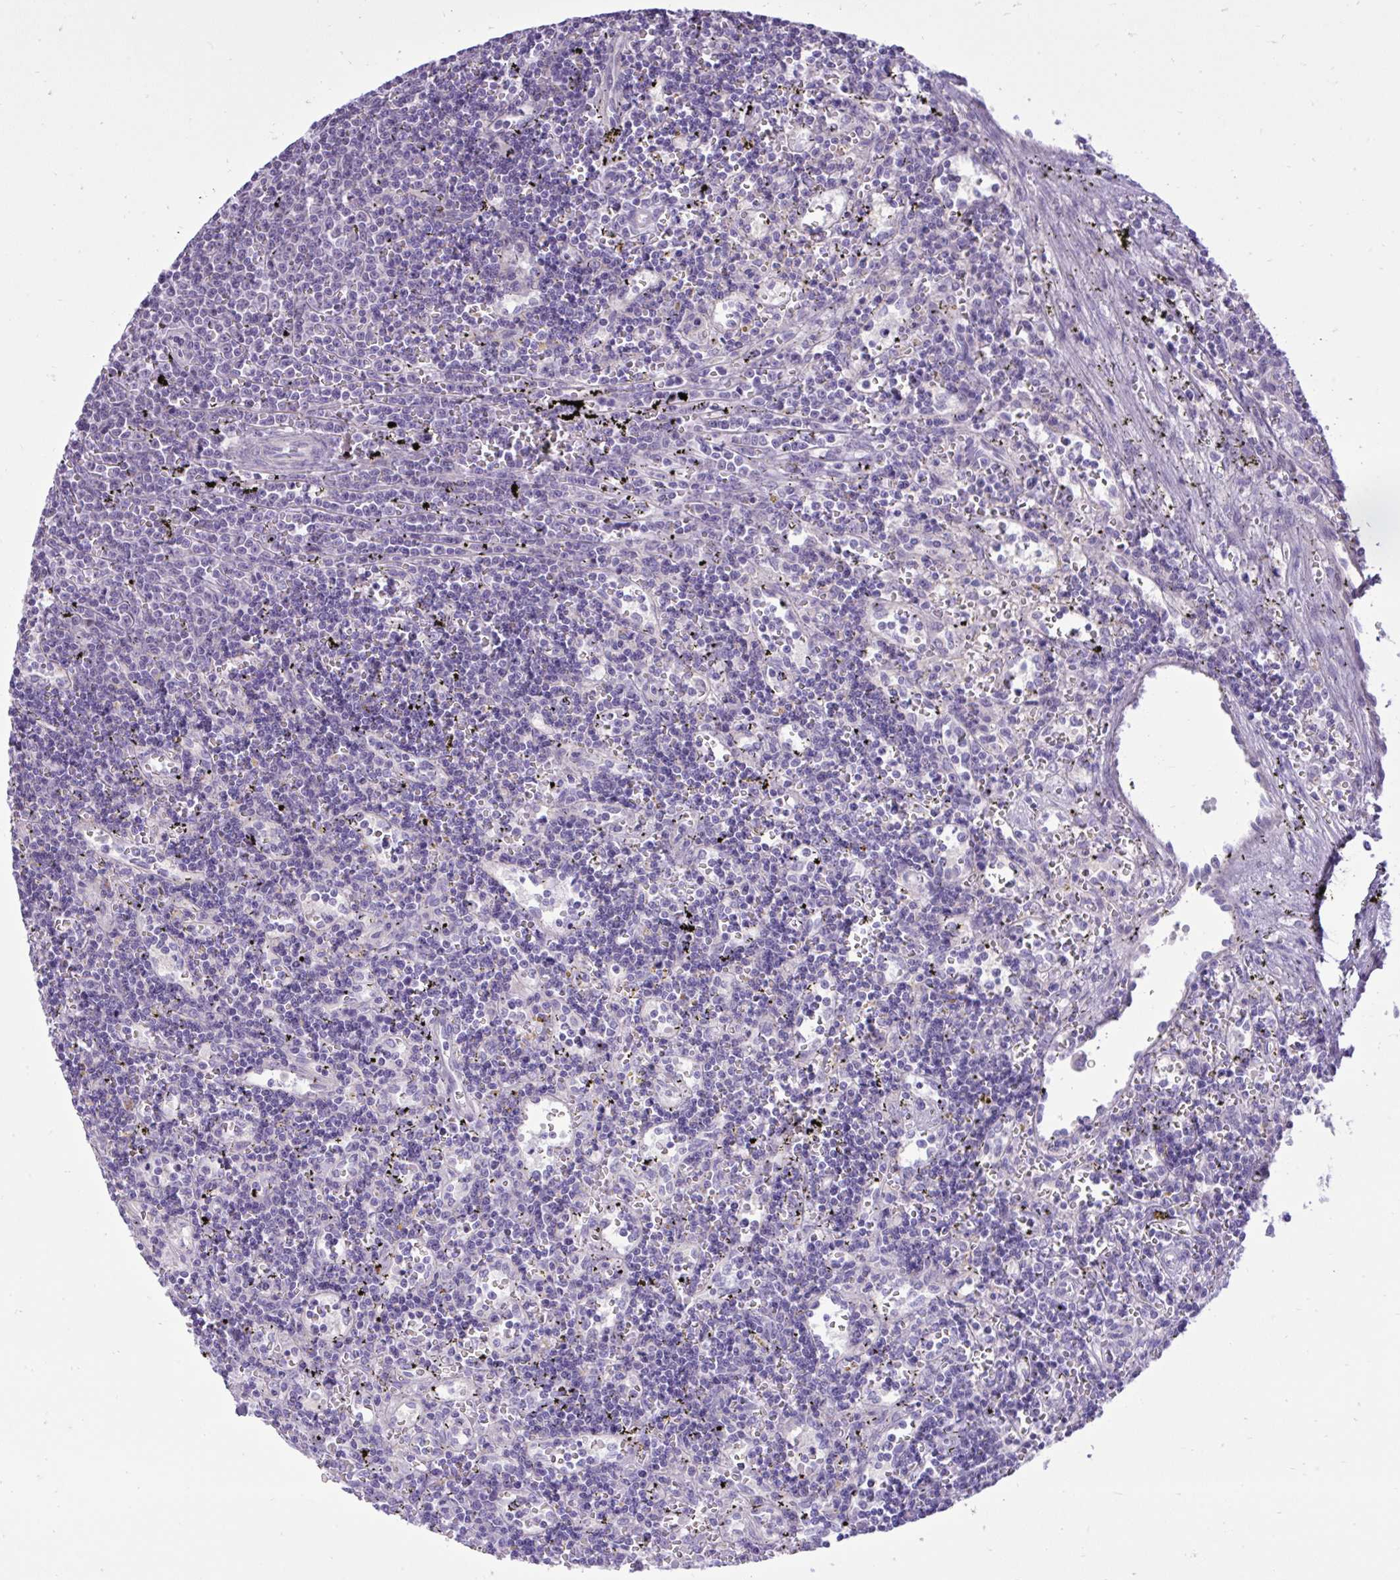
{"staining": {"intensity": "negative", "quantity": "none", "location": "none"}, "tissue": "lymphoma", "cell_type": "Tumor cells", "image_type": "cancer", "snomed": [{"axis": "morphology", "description": "Malignant lymphoma, non-Hodgkin's type, Low grade"}, {"axis": "topography", "description": "Spleen"}], "caption": "This is an IHC histopathology image of low-grade malignant lymphoma, non-Hodgkin's type. There is no positivity in tumor cells.", "gene": "SPAG1", "patient": {"sex": "male", "age": 60}}